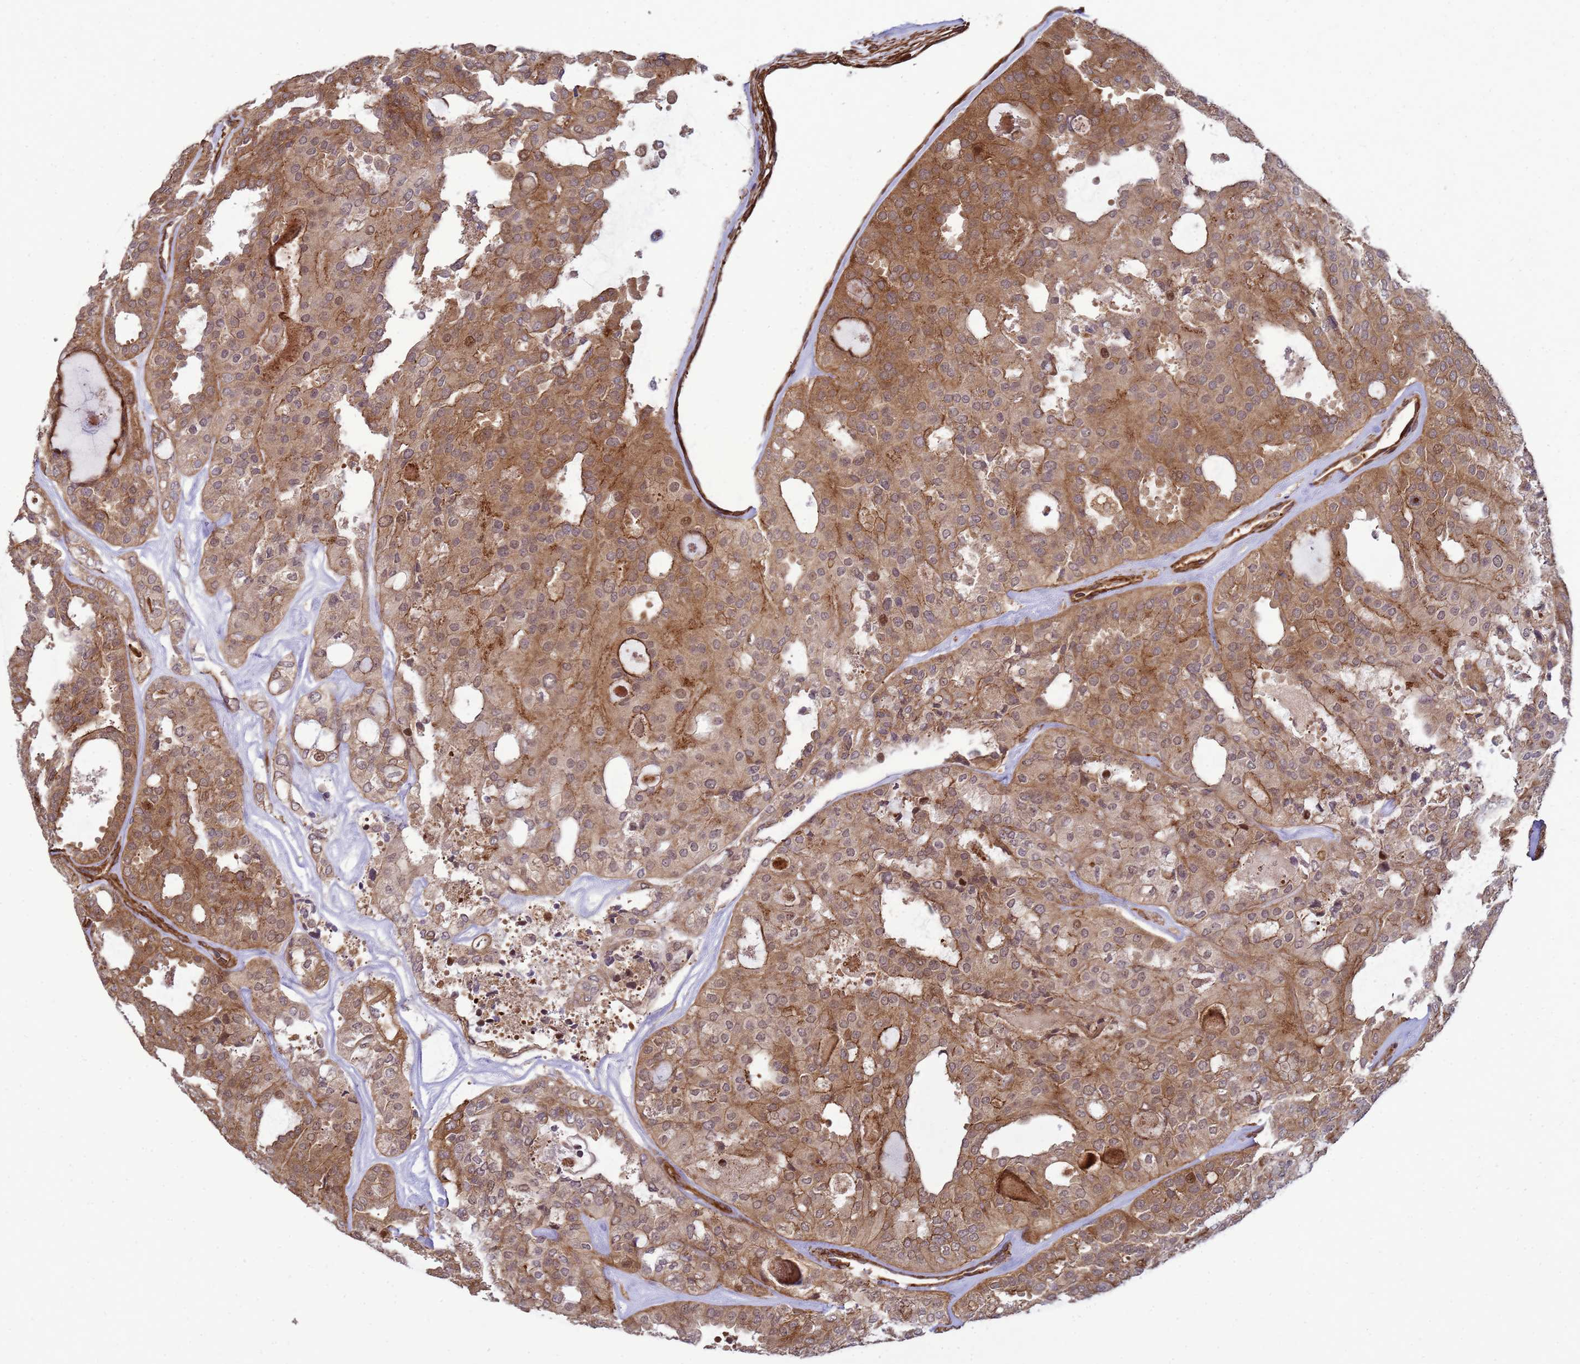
{"staining": {"intensity": "moderate", "quantity": ">75%", "location": "cytoplasmic/membranous"}, "tissue": "thyroid cancer", "cell_type": "Tumor cells", "image_type": "cancer", "snomed": [{"axis": "morphology", "description": "Follicular adenoma carcinoma, NOS"}, {"axis": "topography", "description": "Thyroid gland"}], "caption": "About >75% of tumor cells in follicular adenoma carcinoma (thyroid) display moderate cytoplasmic/membranous protein staining as visualized by brown immunohistochemical staining.", "gene": "CNOT1", "patient": {"sex": "male", "age": 75}}